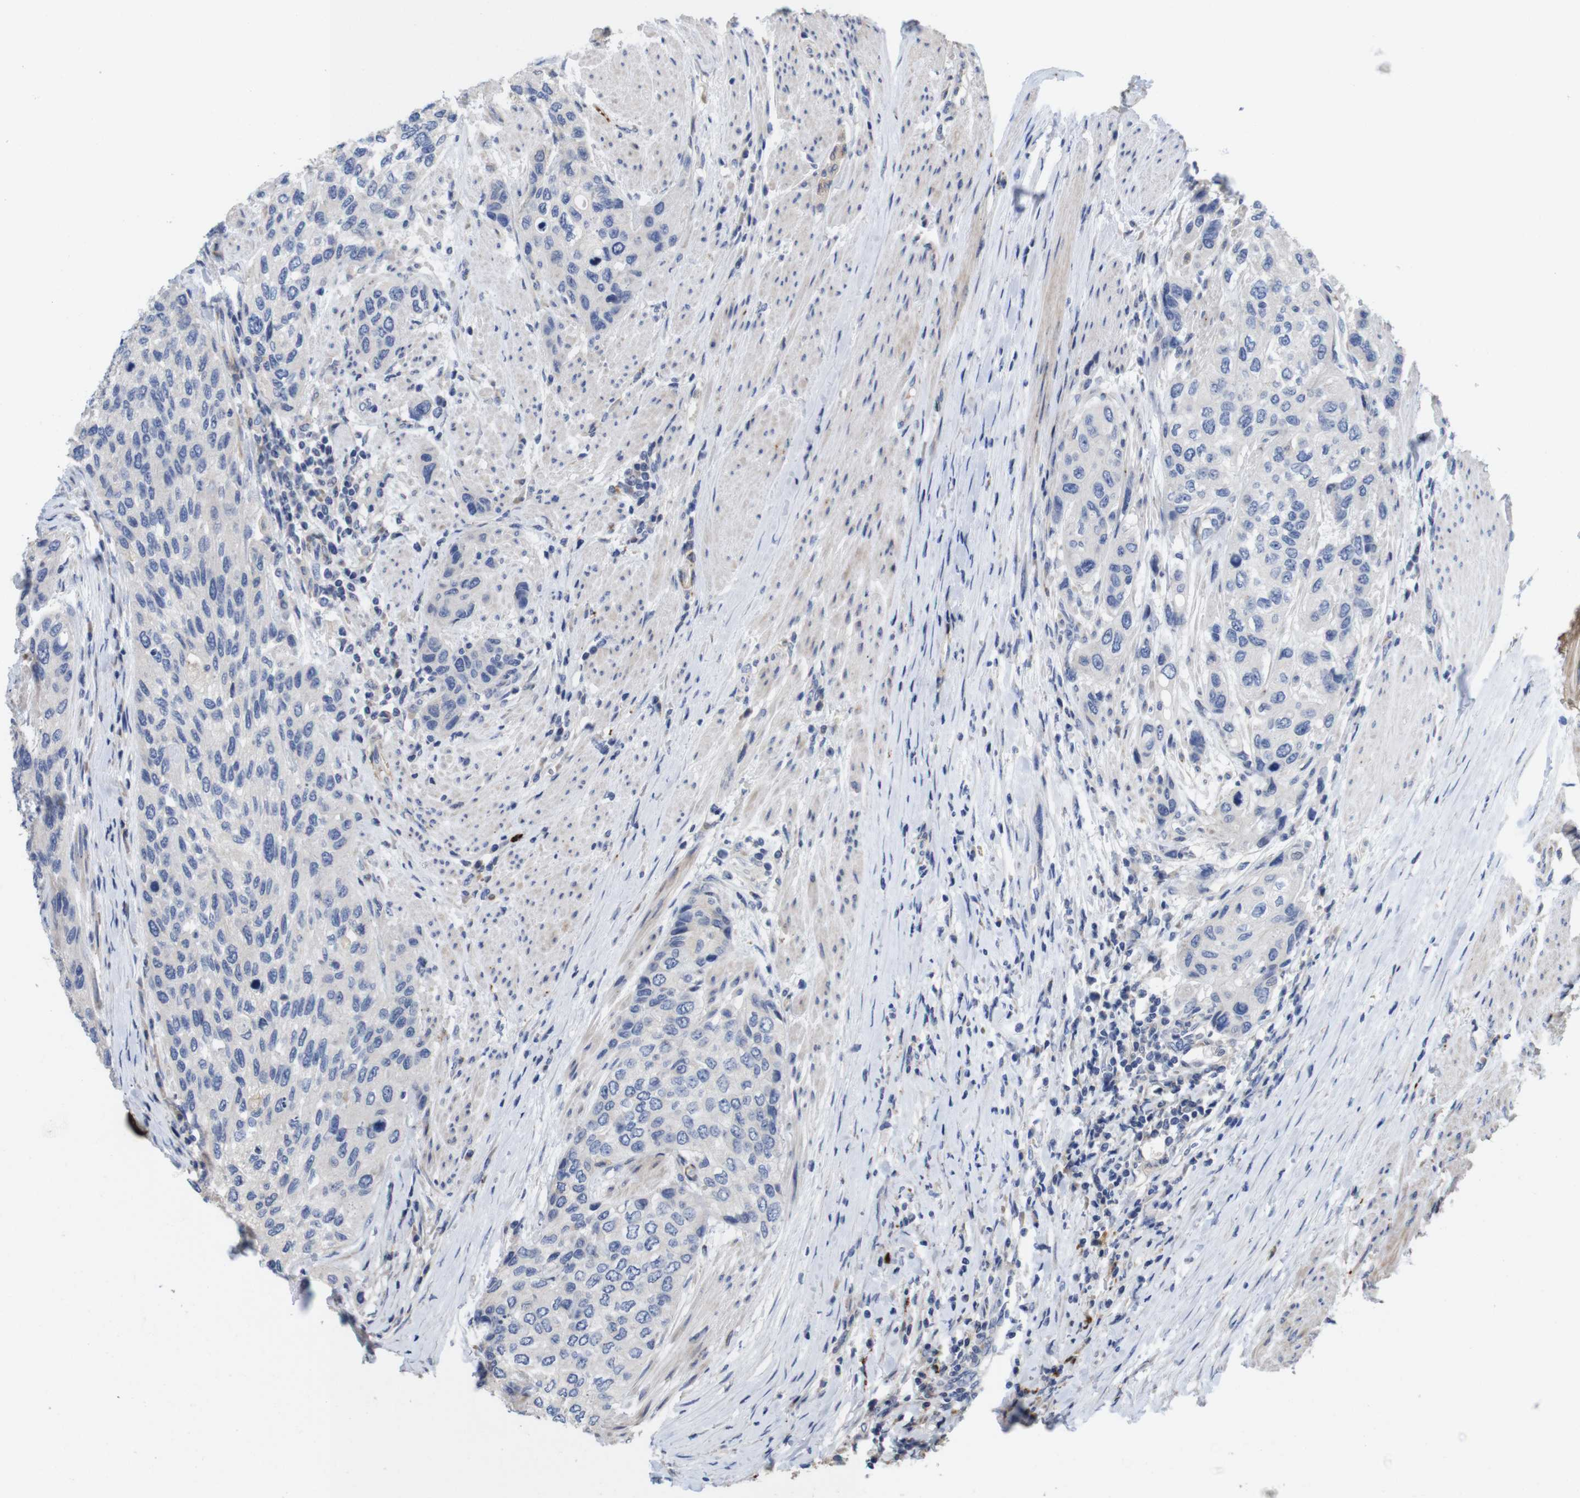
{"staining": {"intensity": "negative", "quantity": "none", "location": "none"}, "tissue": "urothelial cancer", "cell_type": "Tumor cells", "image_type": "cancer", "snomed": [{"axis": "morphology", "description": "Urothelial carcinoma, High grade"}, {"axis": "topography", "description": "Urinary bladder"}], "caption": "The micrograph shows no significant staining in tumor cells of urothelial cancer.", "gene": "SPRY3", "patient": {"sex": "female", "age": 56}}